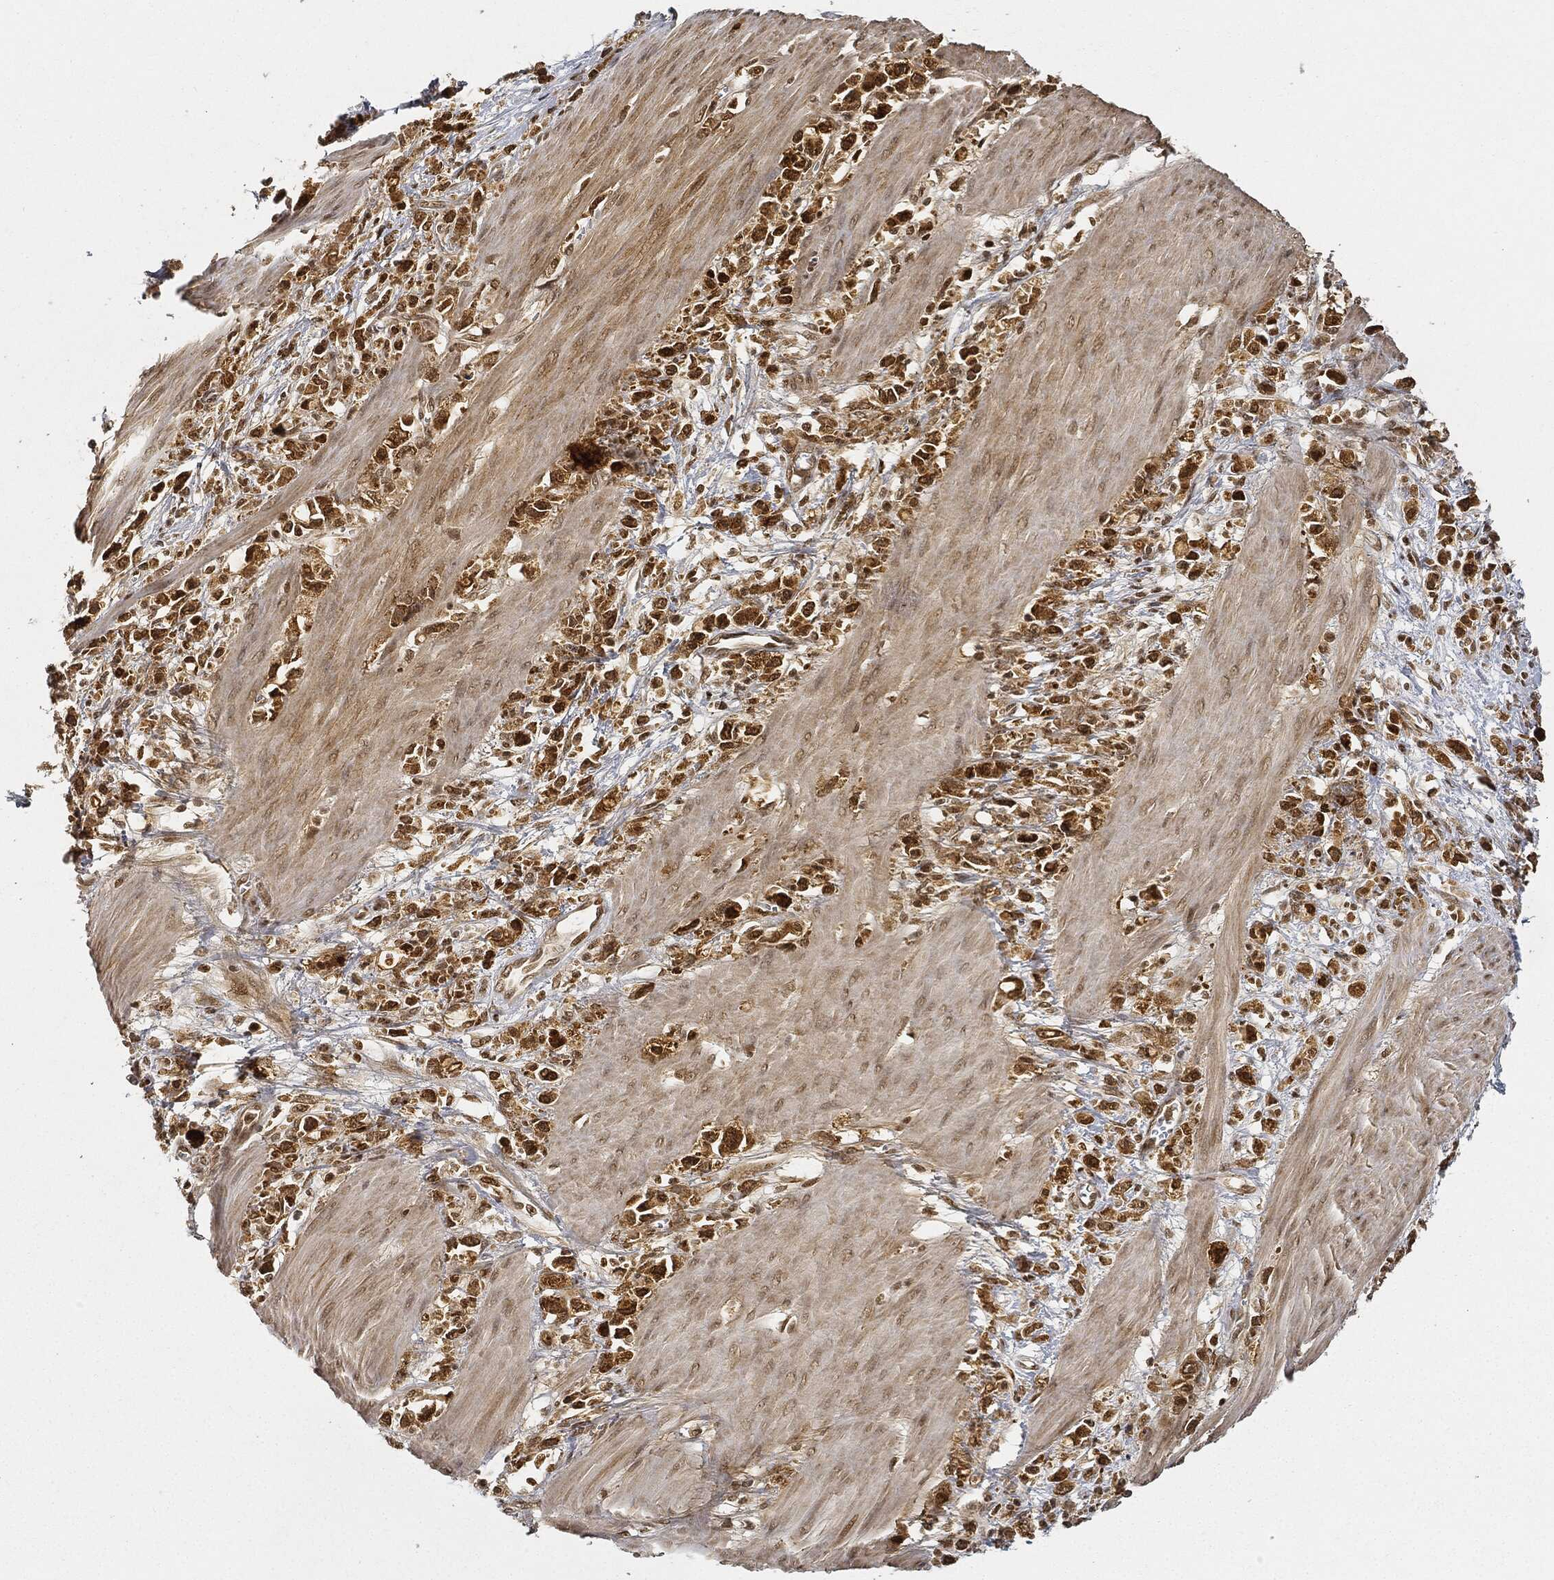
{"staining": {"intensity": "strong", "quantity": "25%-75%", "location": "cytoplasmic/membranous,nuclear"}, "tissue": "stomach cancer", "cell_type": "Tumor cells", "image_type": "cancer", "snomed": [{"axis": "morphology", "description": "Adenocarcinoma, NOS"}, {"axis": "topography", "description": "Stomach"}], "caption": "Strong cytoplasmic/membranous and nuclear positivity is identified in approximately 25%-75% of tumor cells in adenocarcinoma (stomach).", "gene": "CIB1", "patient": {"sex": "female", "age": 59}}